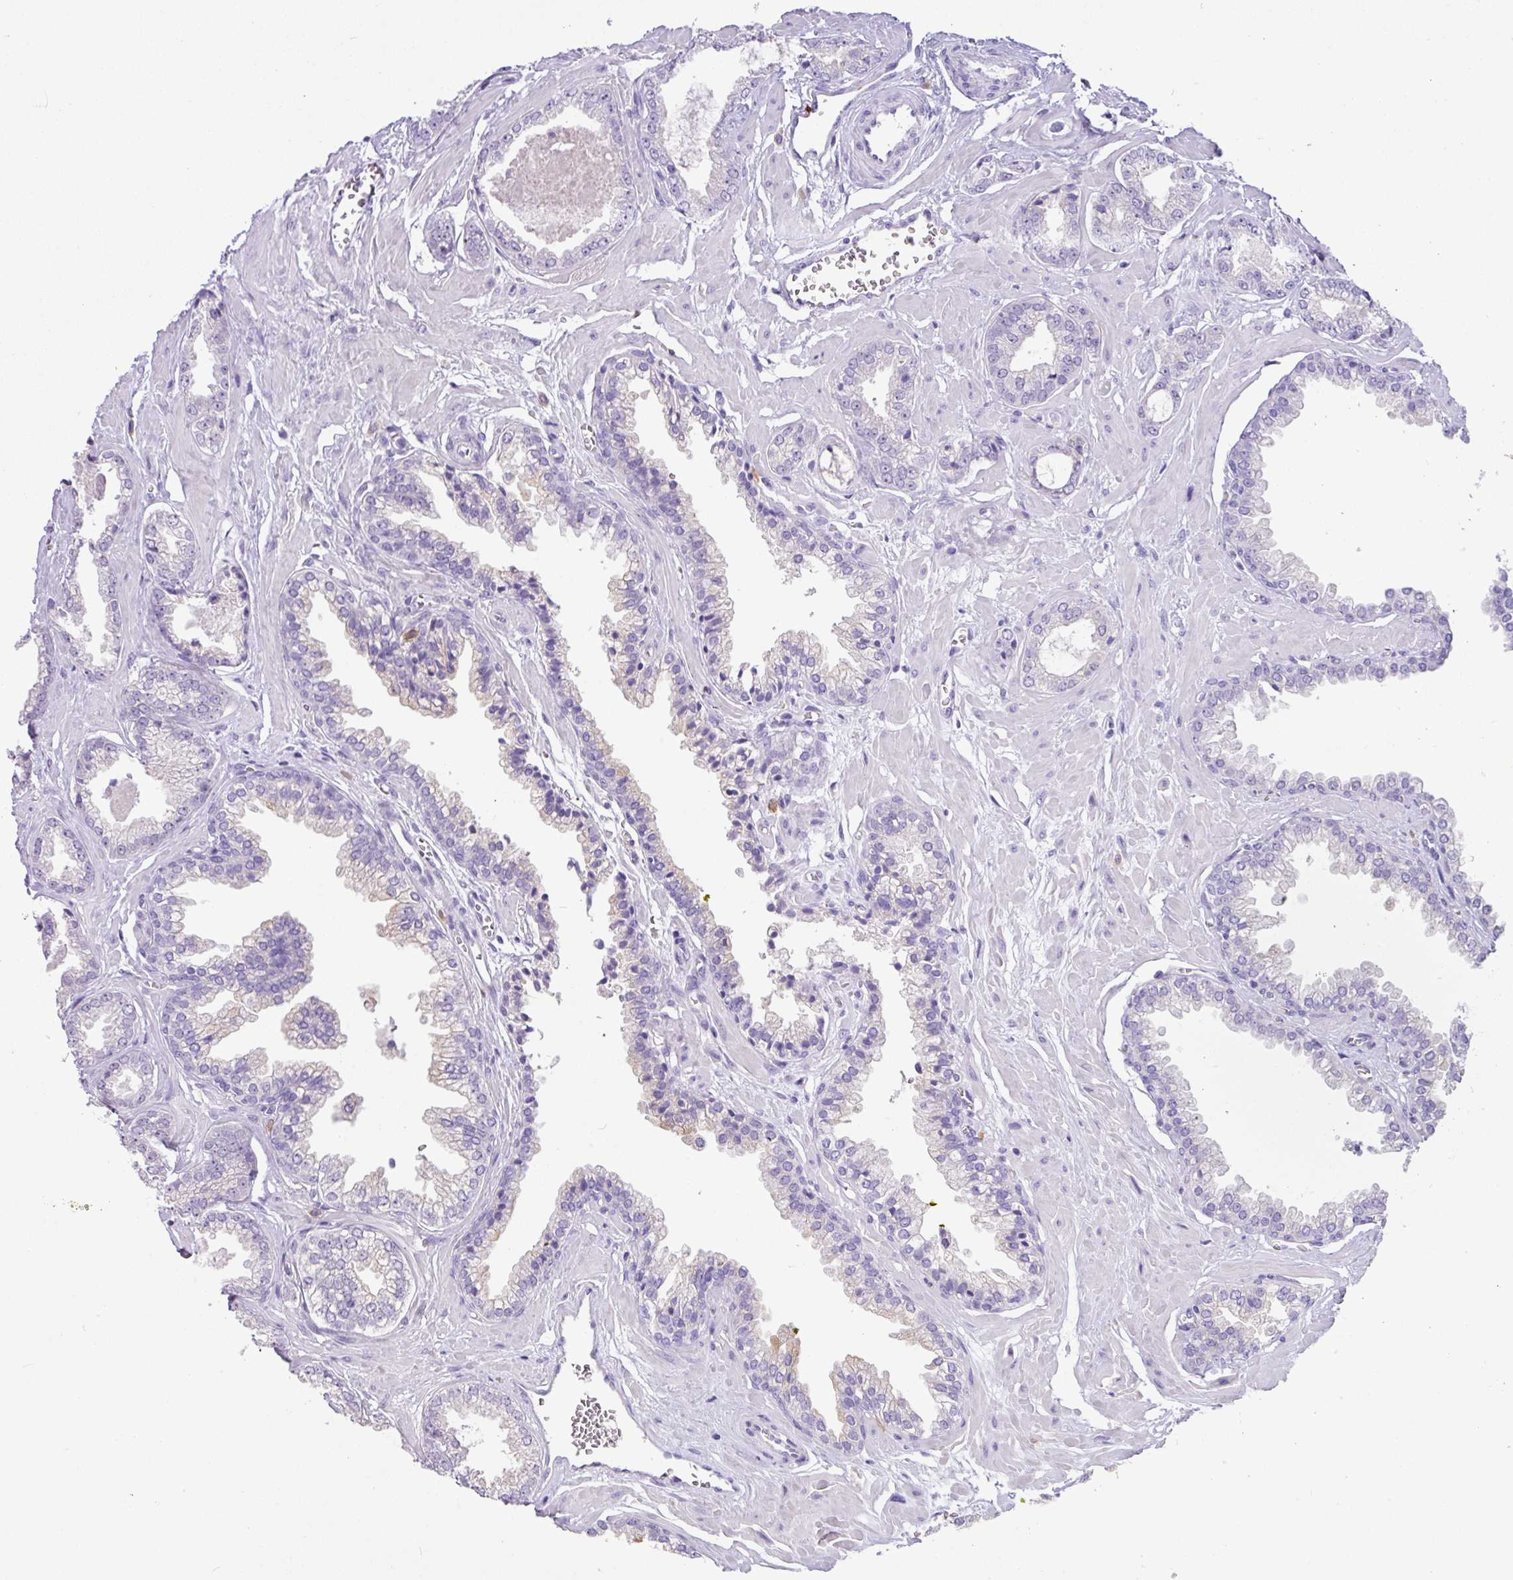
{"staining": {"intensity": "negative", "quantity": "none", "location": "none"}, "tissue": "prostate cancer", "cell_type": "Tumor cells", "image_type": "cancer", "snomed": [{"axis": "morphology", "description": "Adenocarcinoma, Low grade"}, {"axis": "topography", "description": "Prostate"}], "caption": "The micrograph demonstrates no significant expression in tumor cells of prostate cancer (low-grade adenocarcinoma).", "gene": "MRM2", "patient": {"sex": "male", "age": 60}}